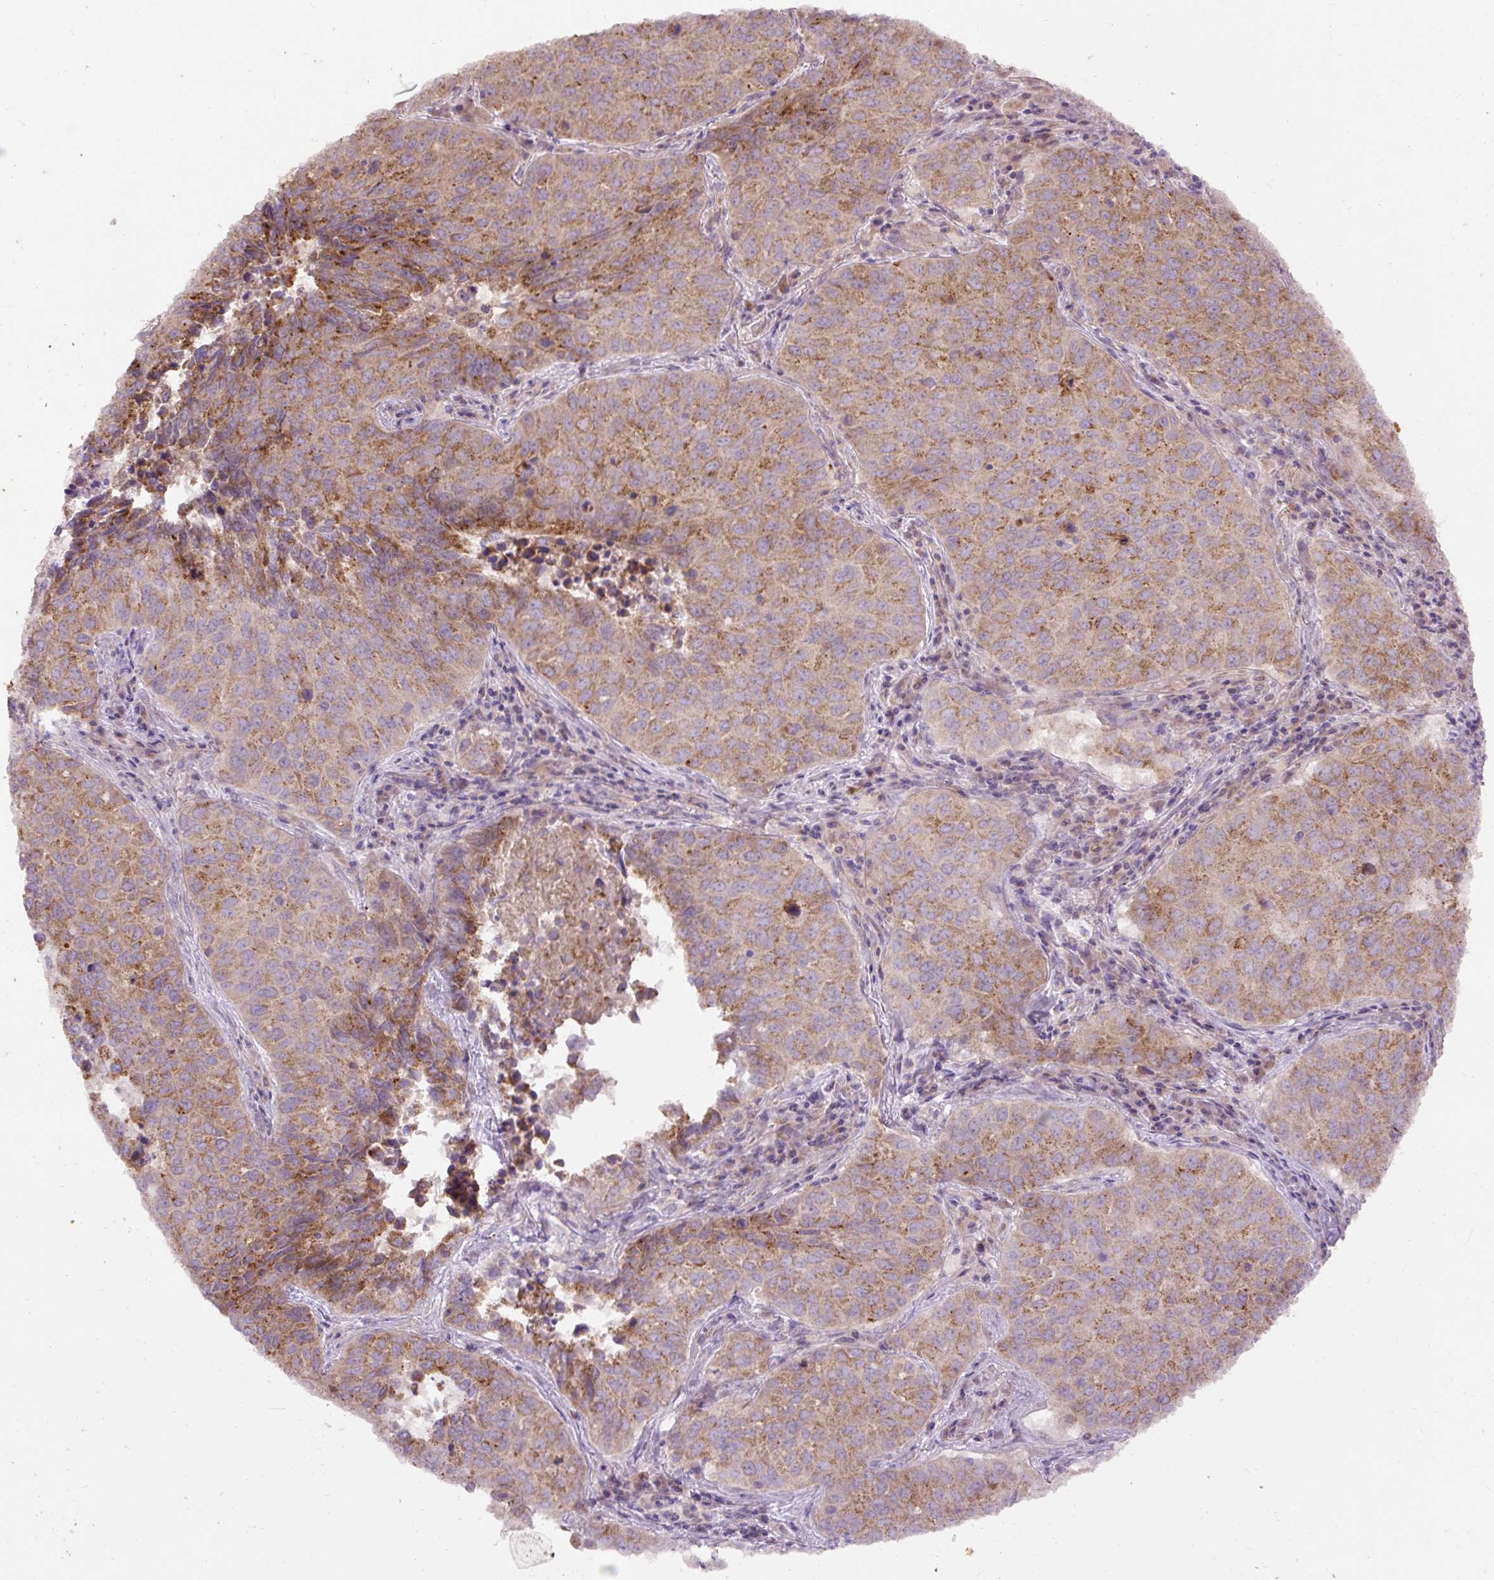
{"staining": {"intensity": "moderate", "quantity": "25%-75%", "location": "cytoplasmic/membranous"}, "tissue": "lung cancer", "cell_type": "Tumor cells", "image_type": "cancer", "snomed": [{"axis": "morphology", "description": "Adenocarcinoma, NOS"}, {"axis": "topography", "description": "Lung"}], "caption": "Human lung cancer stained with a protein marker displays moderate staining in tumor cells.", "gene": "ABR", "patient": {"sex": "female", "age": 50}}